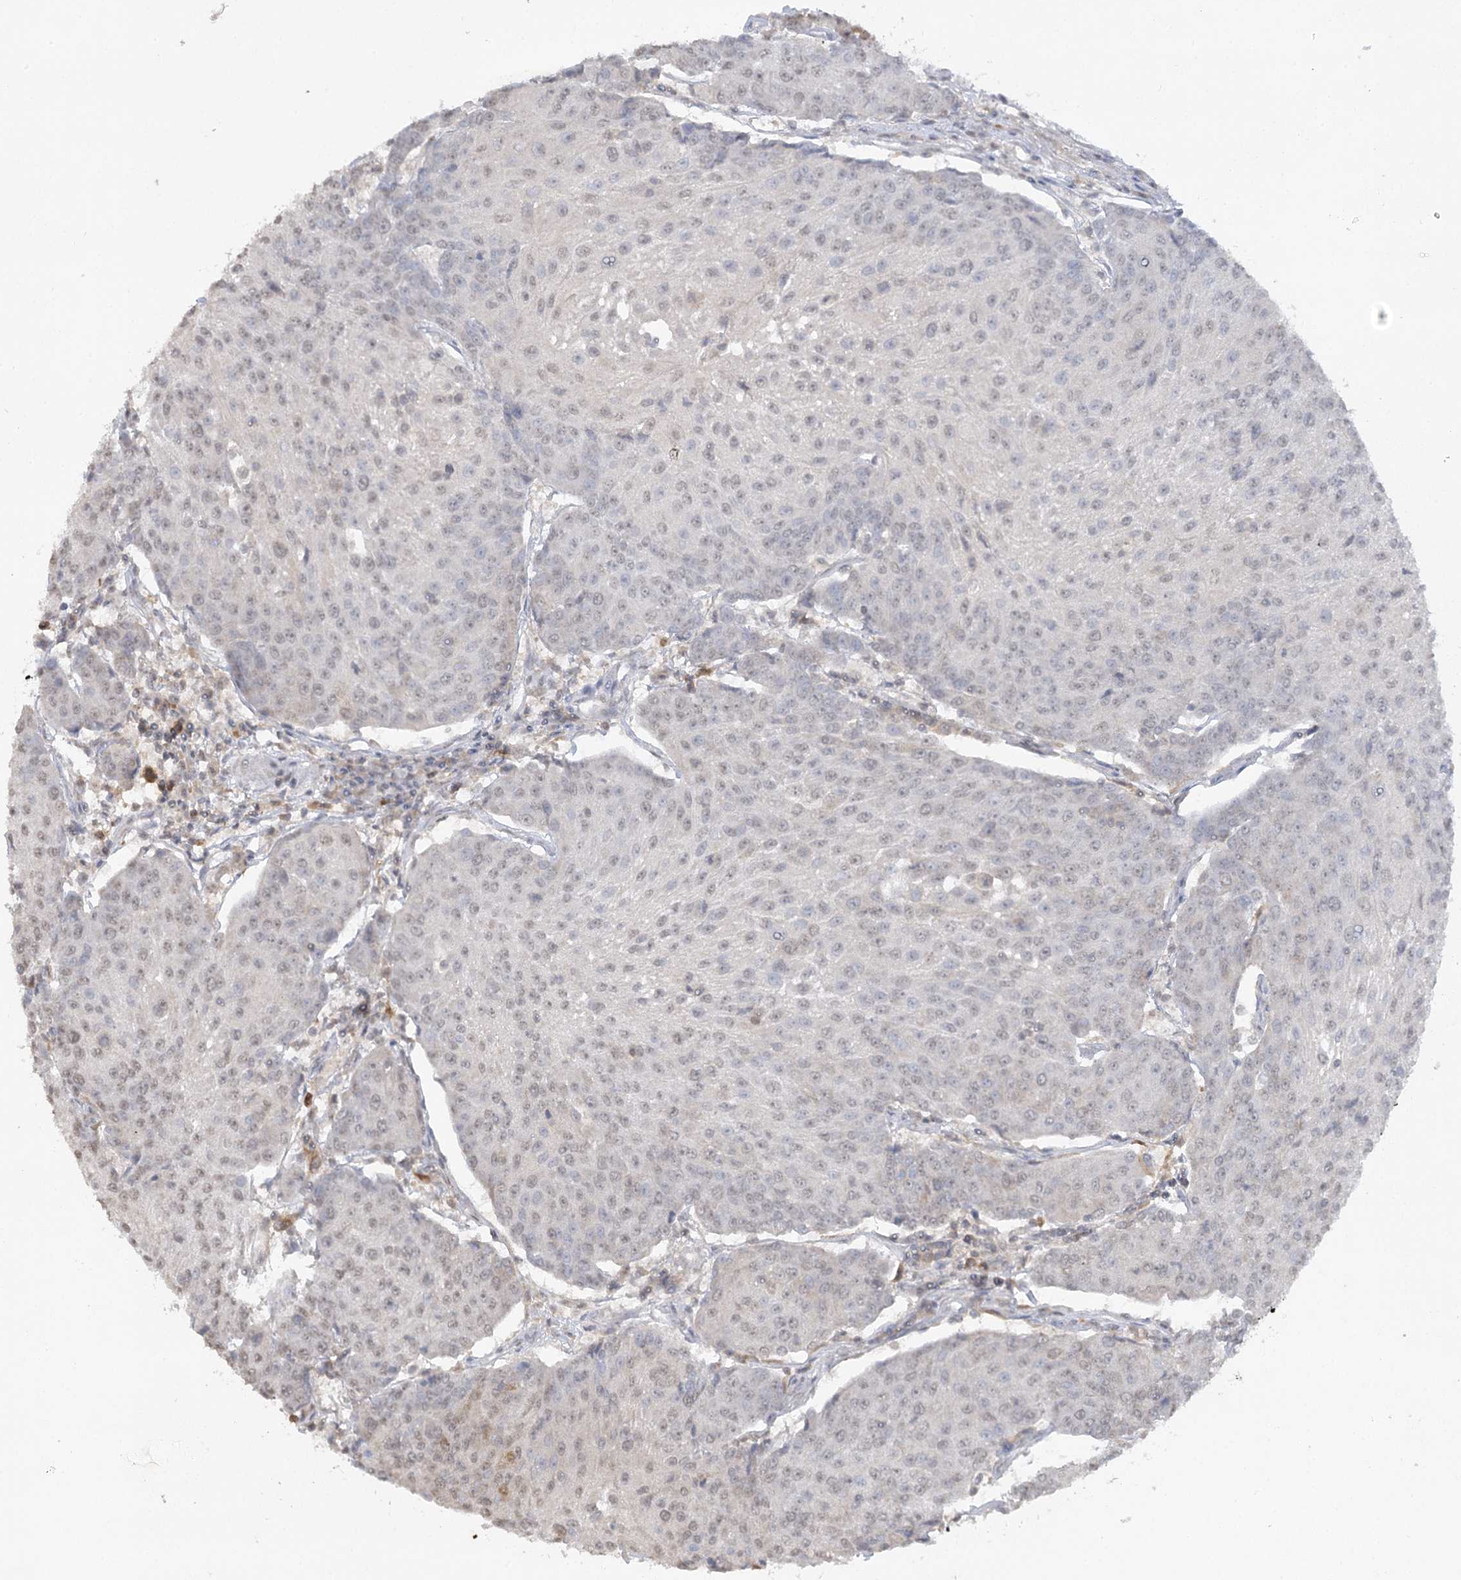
{"staining": {"intensity": "negative", "quantity": "none", "location": "none"}, "tissue": "urothelial cancer", "cell_type": "Tumor cells", "image_type": "cancer", "snomed": [{"axis": "morphology", "description": "Urothelial carcinoma, High grade"}, {"axis": "topography", "description": "Urinary bladder"}], "caption": "IHC histopathology image of neoplastic tissue: urothelial cancer stained with DAB (3,3'-diaminobenzidine) demonstrates no significant protein expression in tumor cells. (Stains: DAB immunohistochemistry (IHC) with hematoxylin counter stain, Microscopy: brightfield microscopy at high magnification).", "gene": "TRAF3IP1", "patient": {"sex": "female", "age": 85}}